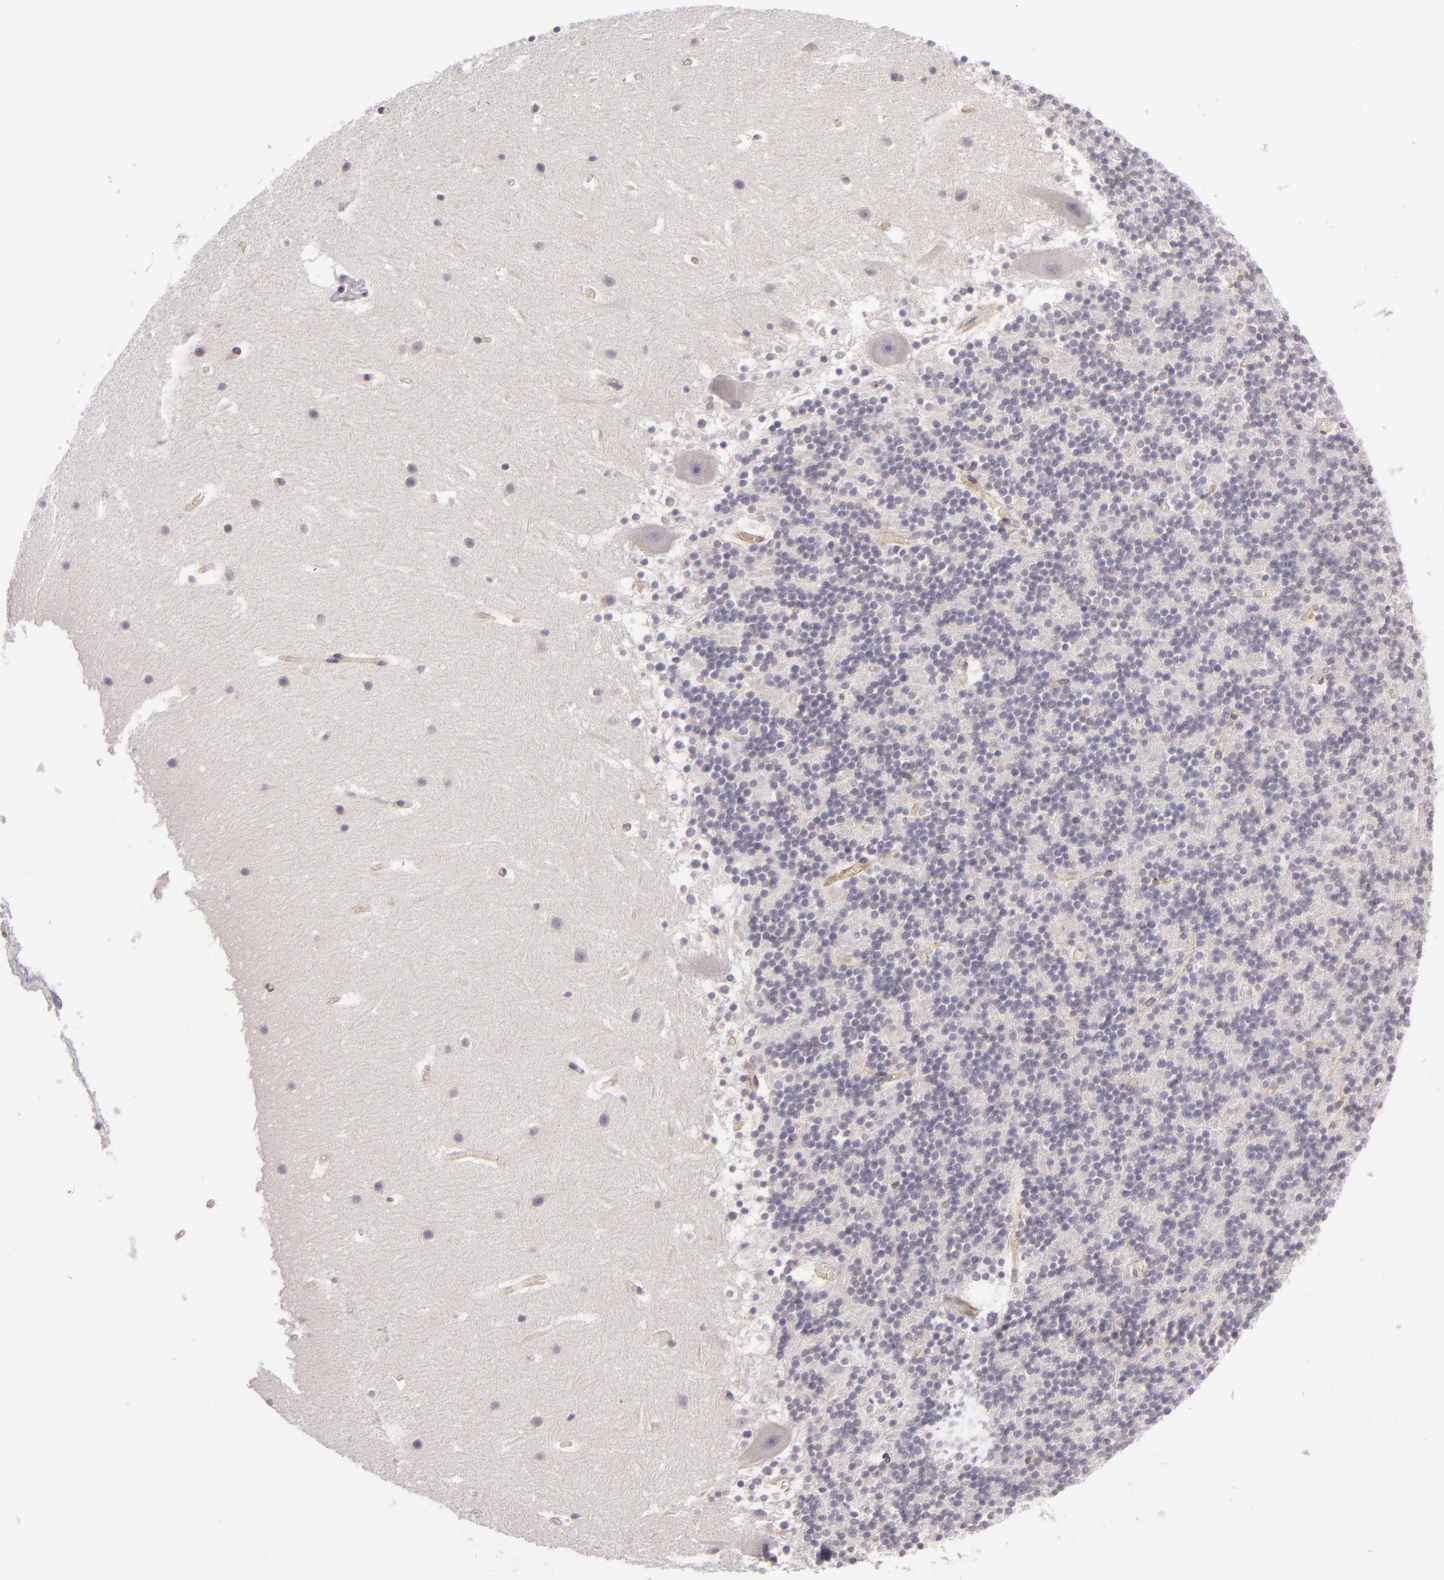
{"staining": {"intensity": "negative", "quantity": "none", "location": "none"}, "tissue": "cerebellum", "cell_type": "Cells in granular layer", "image_type": "normal", "snomed": [{"axis": "morphology", "description": "Normal tissue, NOS"}, {"axis": "topography", "description": "Cerebellum"}], "caption": "A high-resolution micrograph shows immunohistochemistry staining of normal cerebellum, which shows no significant positivity in cells in granular layer. (DAB (3,3'-diaminobenzidine) immunohistochemistry (IHC), high magnification).", "gene": "DAG1", "patient": {"sex": "male", "age": 45}}